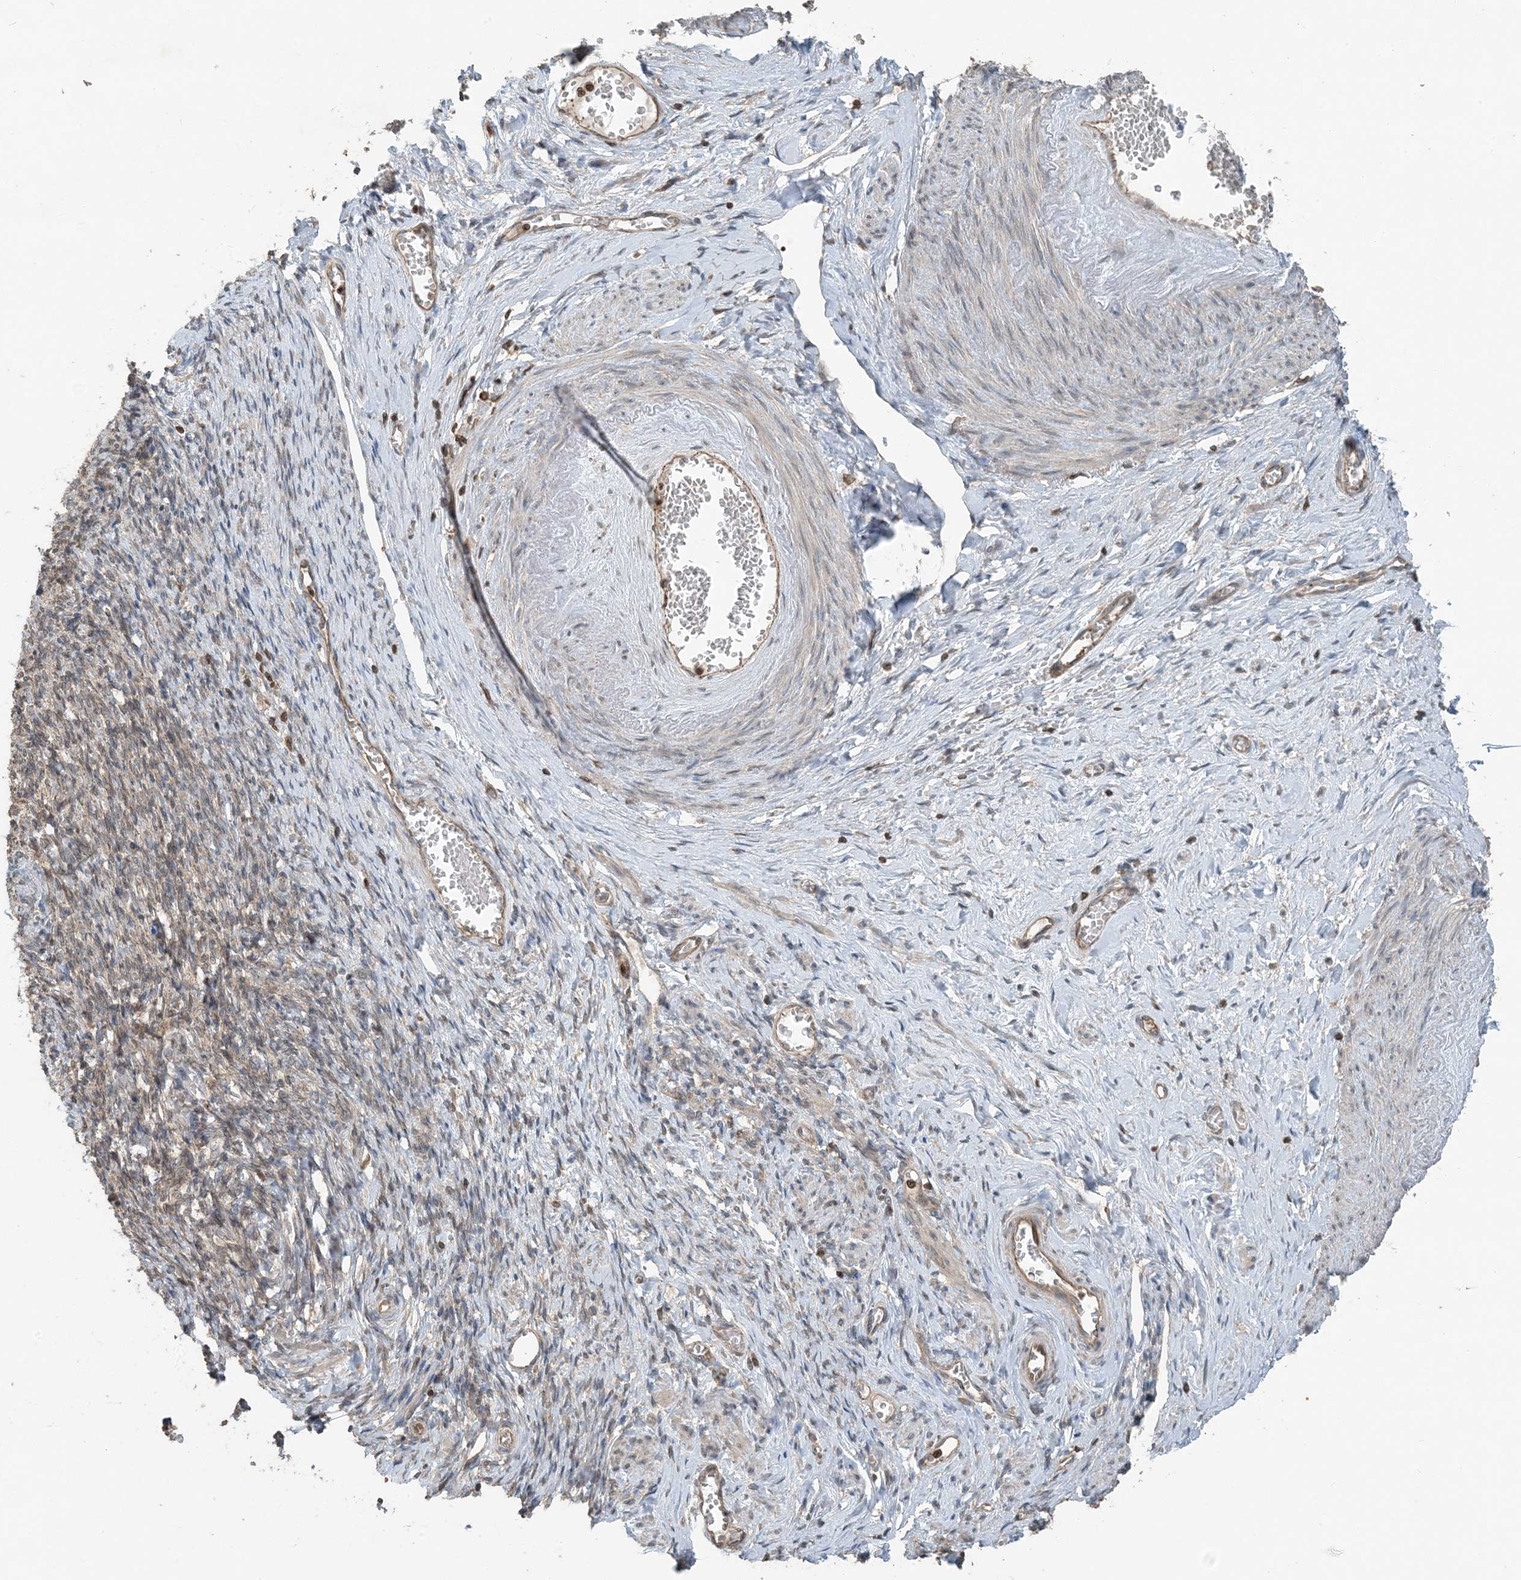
{"staining": {"intensity": "moderate", "quantity": ">75%", "location": "cytoplasmic/membranous"}, "tissue": "adipose tissue", "cell_type": "Adipocytes", "image_type": "normal", "snomed": [{"axis": "morphology", "description": "Normal tissue, NOS"}, {"axis": "topography", "description": "Vascular tissue"}, {"axis": "topography", "description": "Fallopian tube"}, {"axis": "topography", "description": "Ovary"}], "caption": "High-magnification brightfield microscopy of normal adipose tissue stained with DAB (3,3'-diaminobenzidine) (brown) and counterstained with hematoxylin (blue). adipocytes exhibit moderate cytoplasmic/membranous expression is present in about>75% of cells. Nuclei are stained in blue.", "gene": "ZFAND2B", "patient": {"sex": "female", "age": 67}}